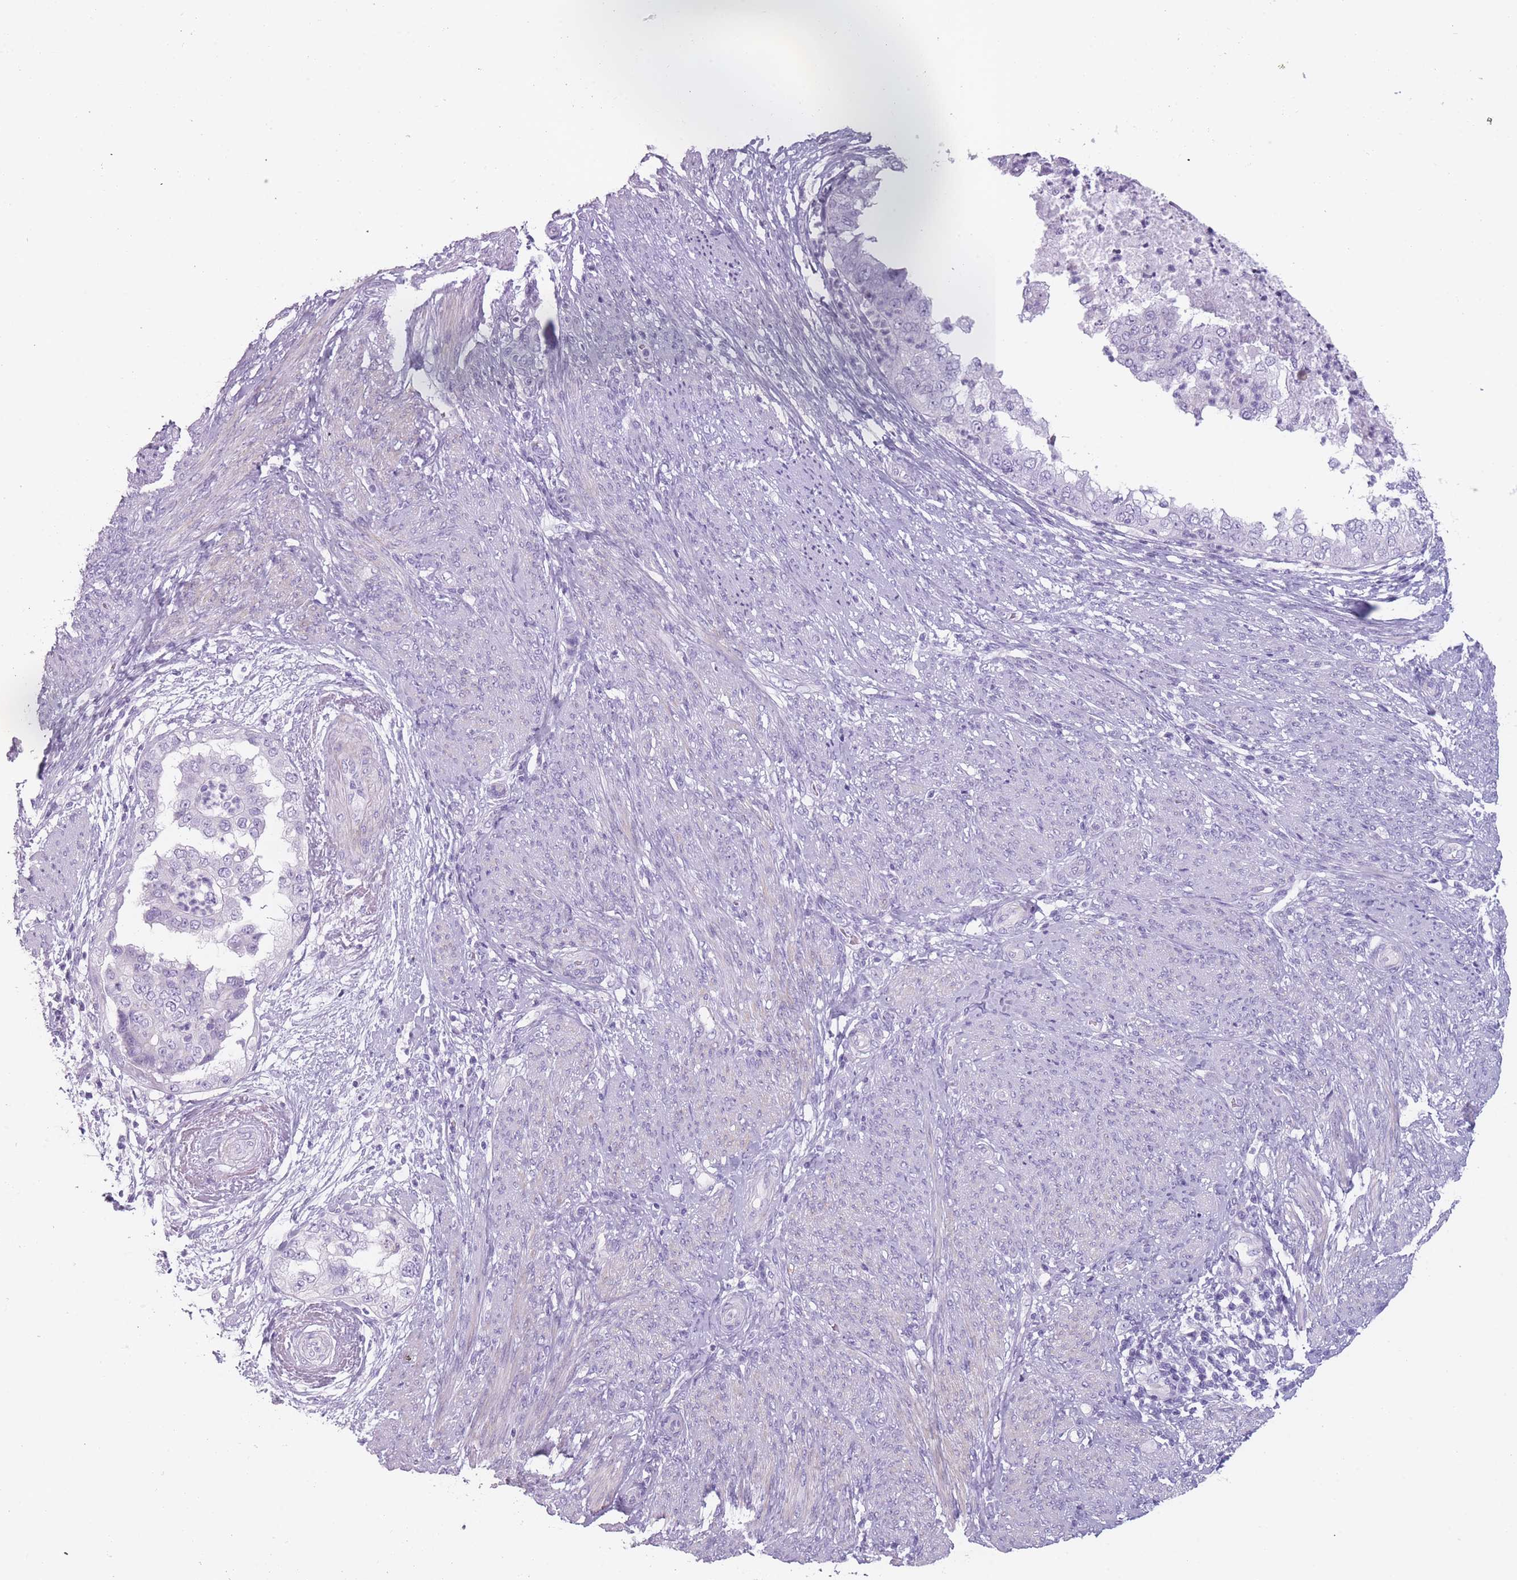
{"staining": {"intensity": "negative", "quantity": "none", "location": "none"}, "tissue": "endometrial cancer", "cell_type": "Tumor cells", "image_type": "cancer", "snomed": [{"axis": "morphology", "description": "Adenocarcinoma, NOS"}, {"axis": "topography", "description": "Endometrium"}], "caption": "An immunohistochemistry histopathology image of adenocarcinoma (endometrial) is shown. There is no staining in tumor cells of adenocarcinoma (endometrial).", "gene": "PPFIA3", "patient": {"sex": "female", "age": 85}}